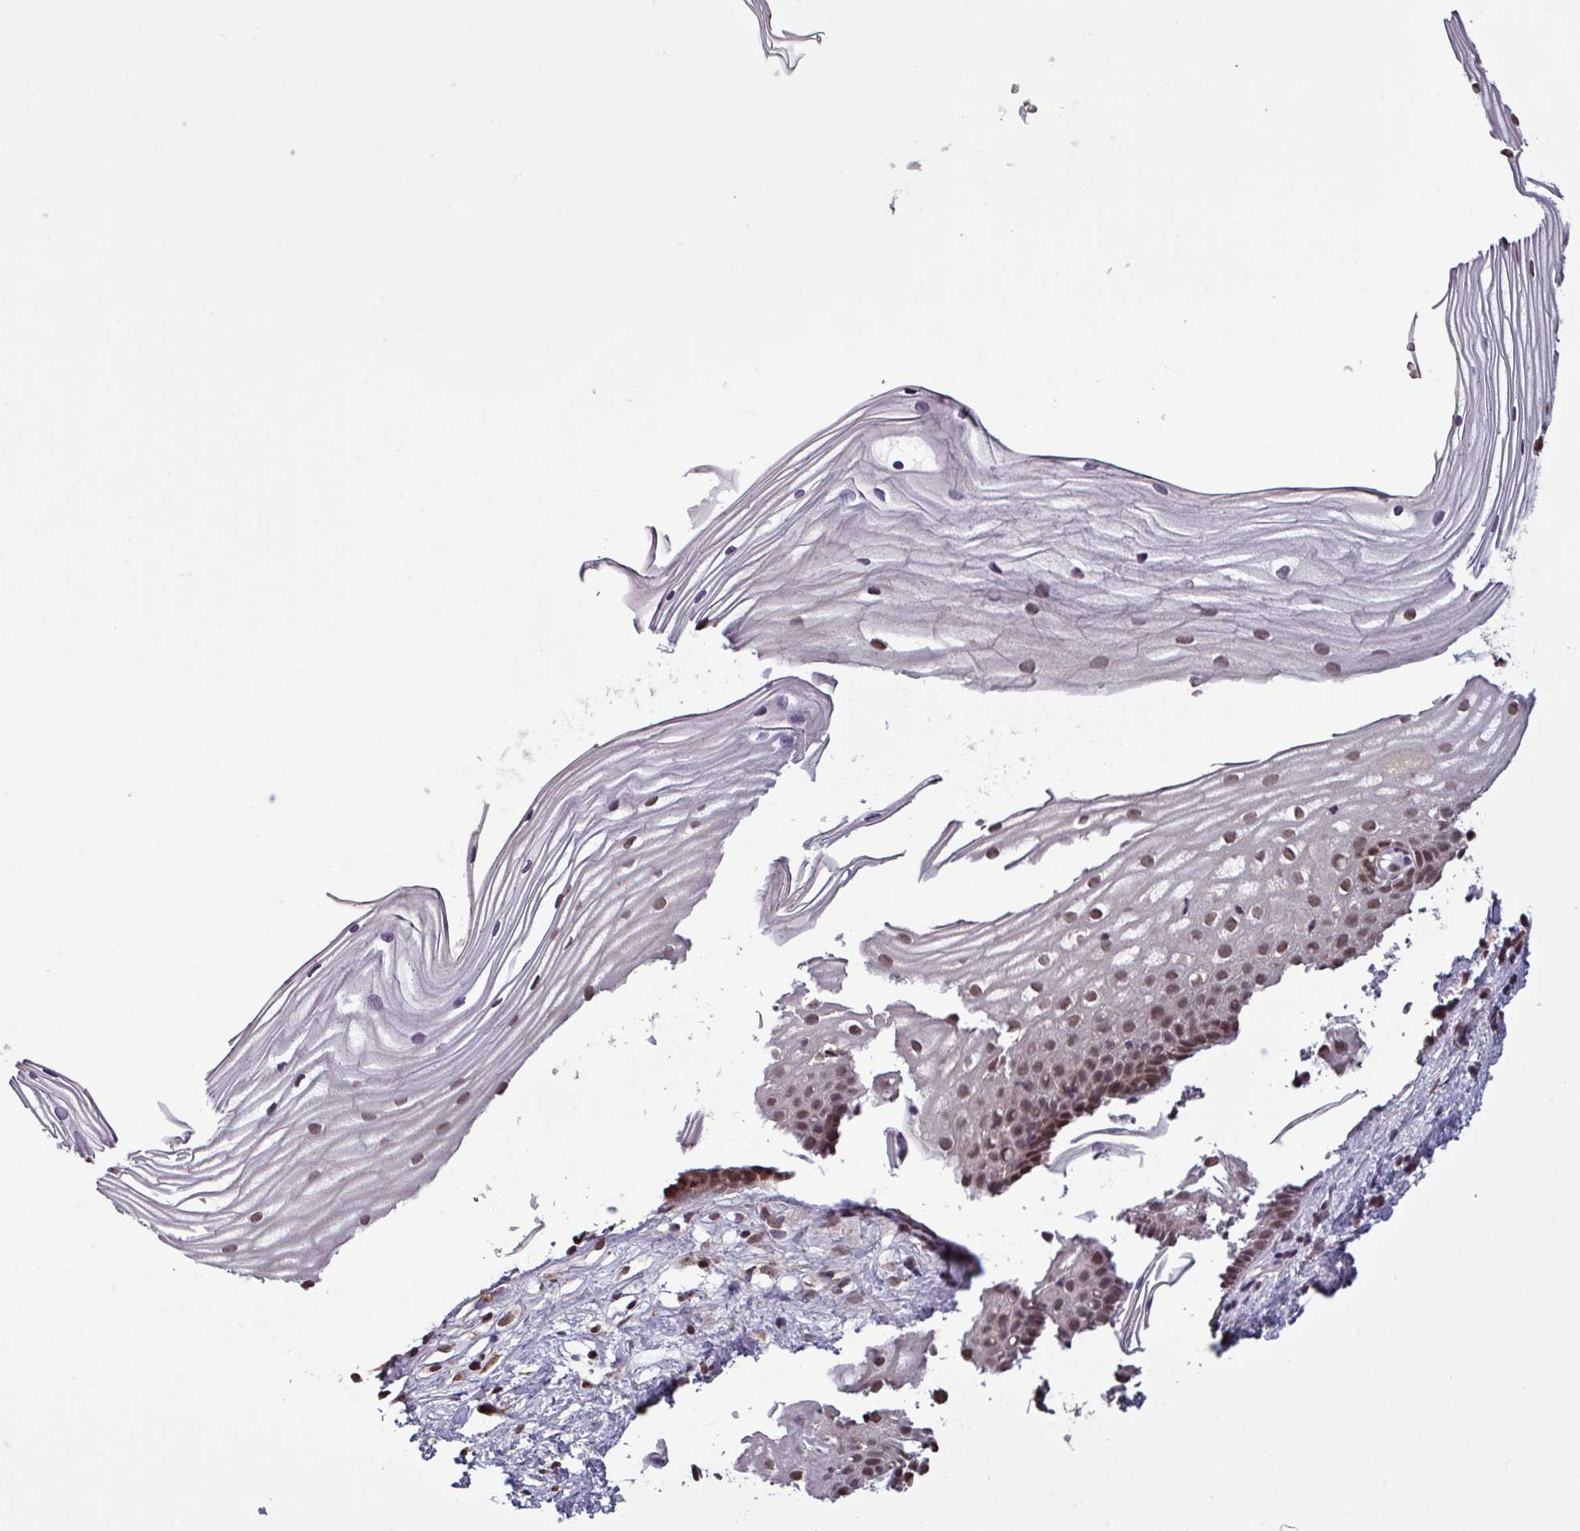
{"staining": {"intensity": "moderate", "quantity": ">75%", "location": "nuclear"}, "tissue": "cervix", "cell_type": "Glandular cells", "image_type": "normal", "snomed": [{"axis": "morphology", "description": "Normal tissue, NOS"}, {"axis": "topography", "description": "Cervix"}], "caption": "Protein expression analysis of normal human cervix reveals moderate nuclear staining in about >75% of glandular cells.", "gene": "NOB1", "patient": {"sex": "female", "age": 40}}